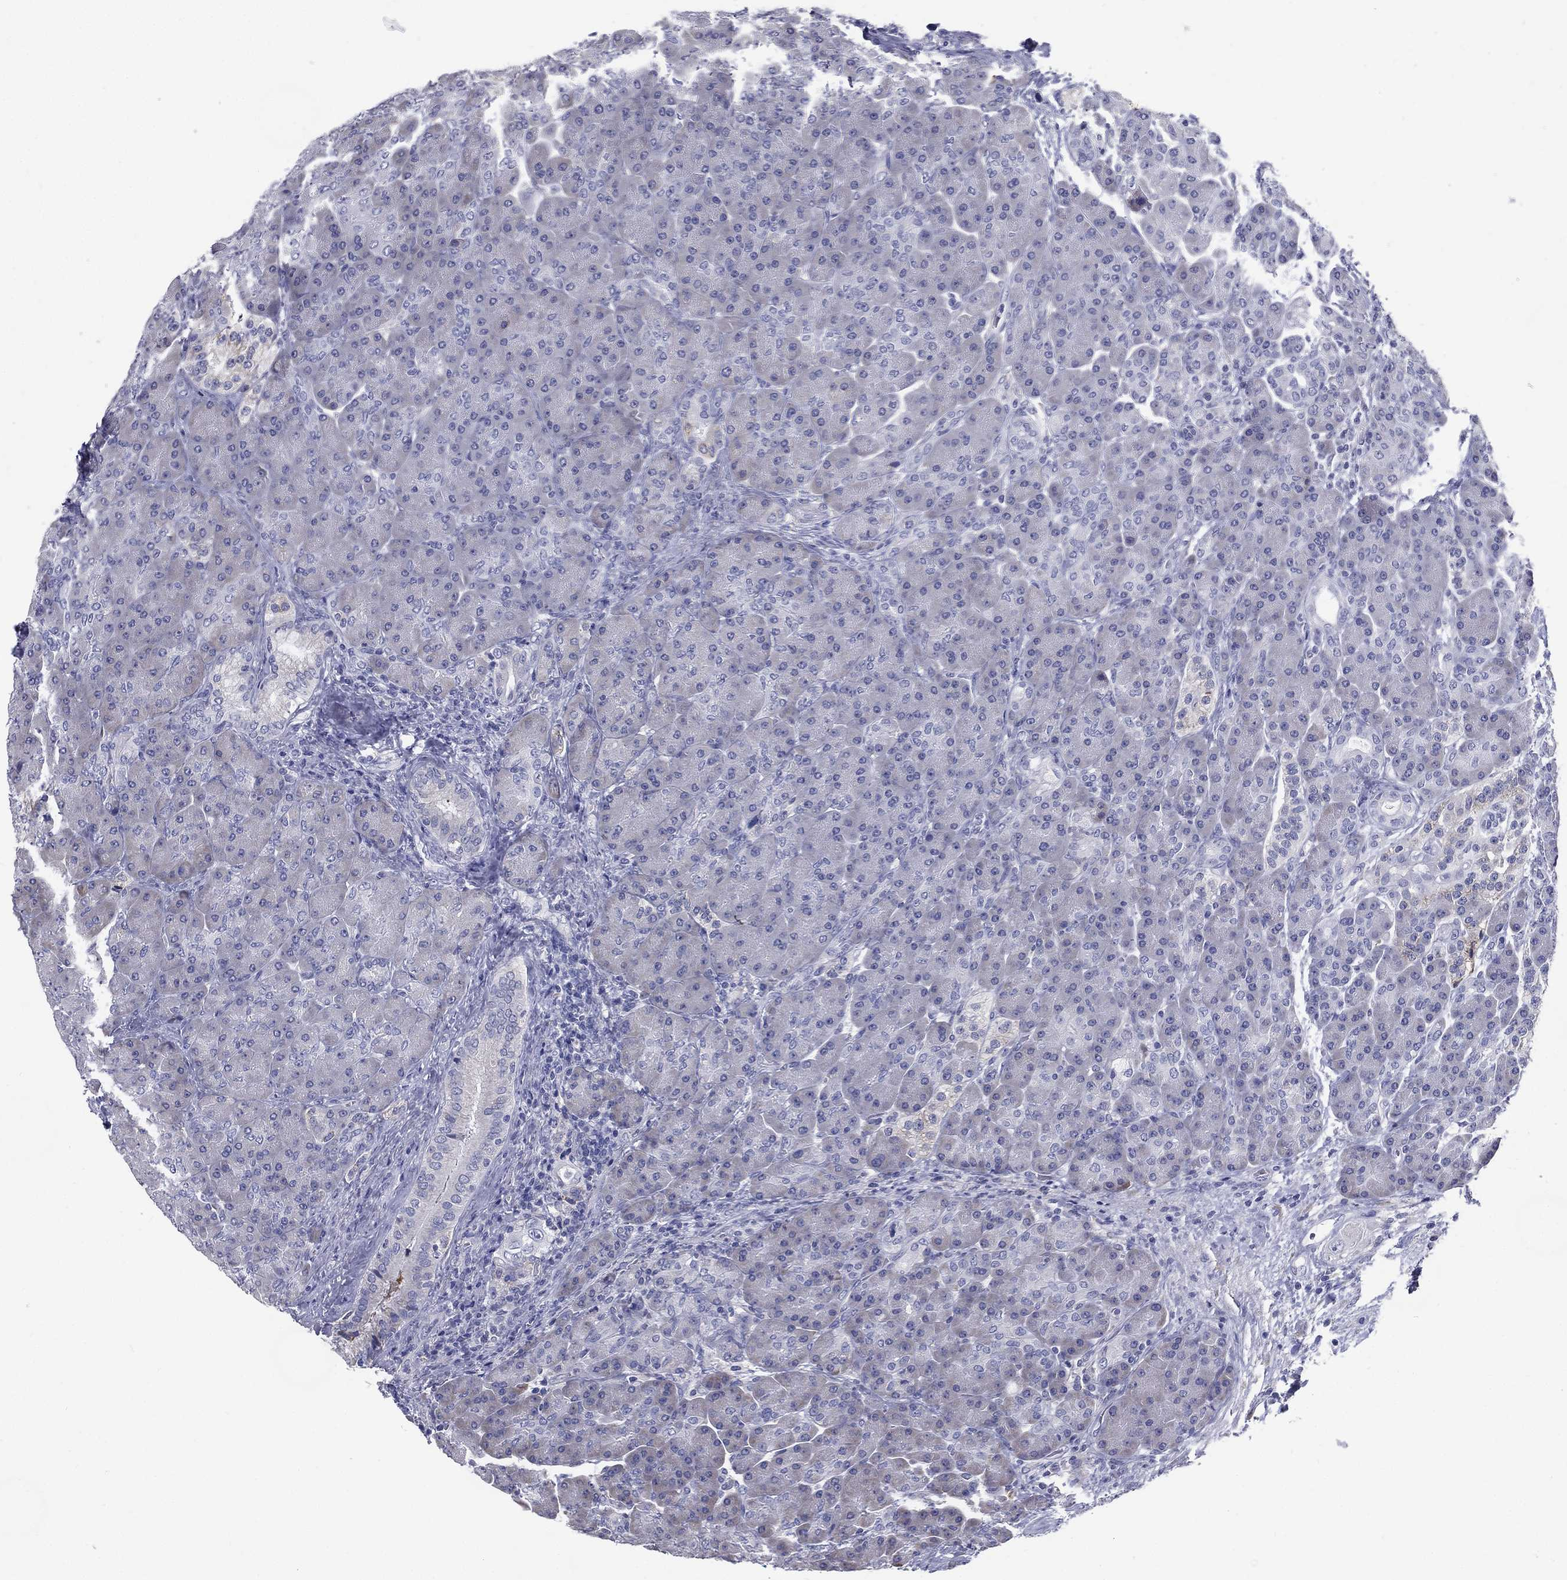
{"staining": {"intensity": "negative", "quantity": "none", "location": "none"}, "tissue": "pancreas", "cell_type": "Exocrine glandular cells", "image_type": "normal", "snomed": [{"axis": "morphology", "description": "Normal tissue, NOS"}, {"axis": "topography", "description": "Pancreas"}], "caption": "High power microscopy micrograph of an immunohistochemistry (IHC) image of normal pancreas, revealing no significant positivity in exocrine glandular cells. (Stains: DAB (3,3'-diaminobenzidine) immunohistochemistry with hematoxylin counter stain, Microscopy: brightfield microscopy at high magnification).", "gene": "C19orf18", "patient": {"sex": "male", "age": 70}}